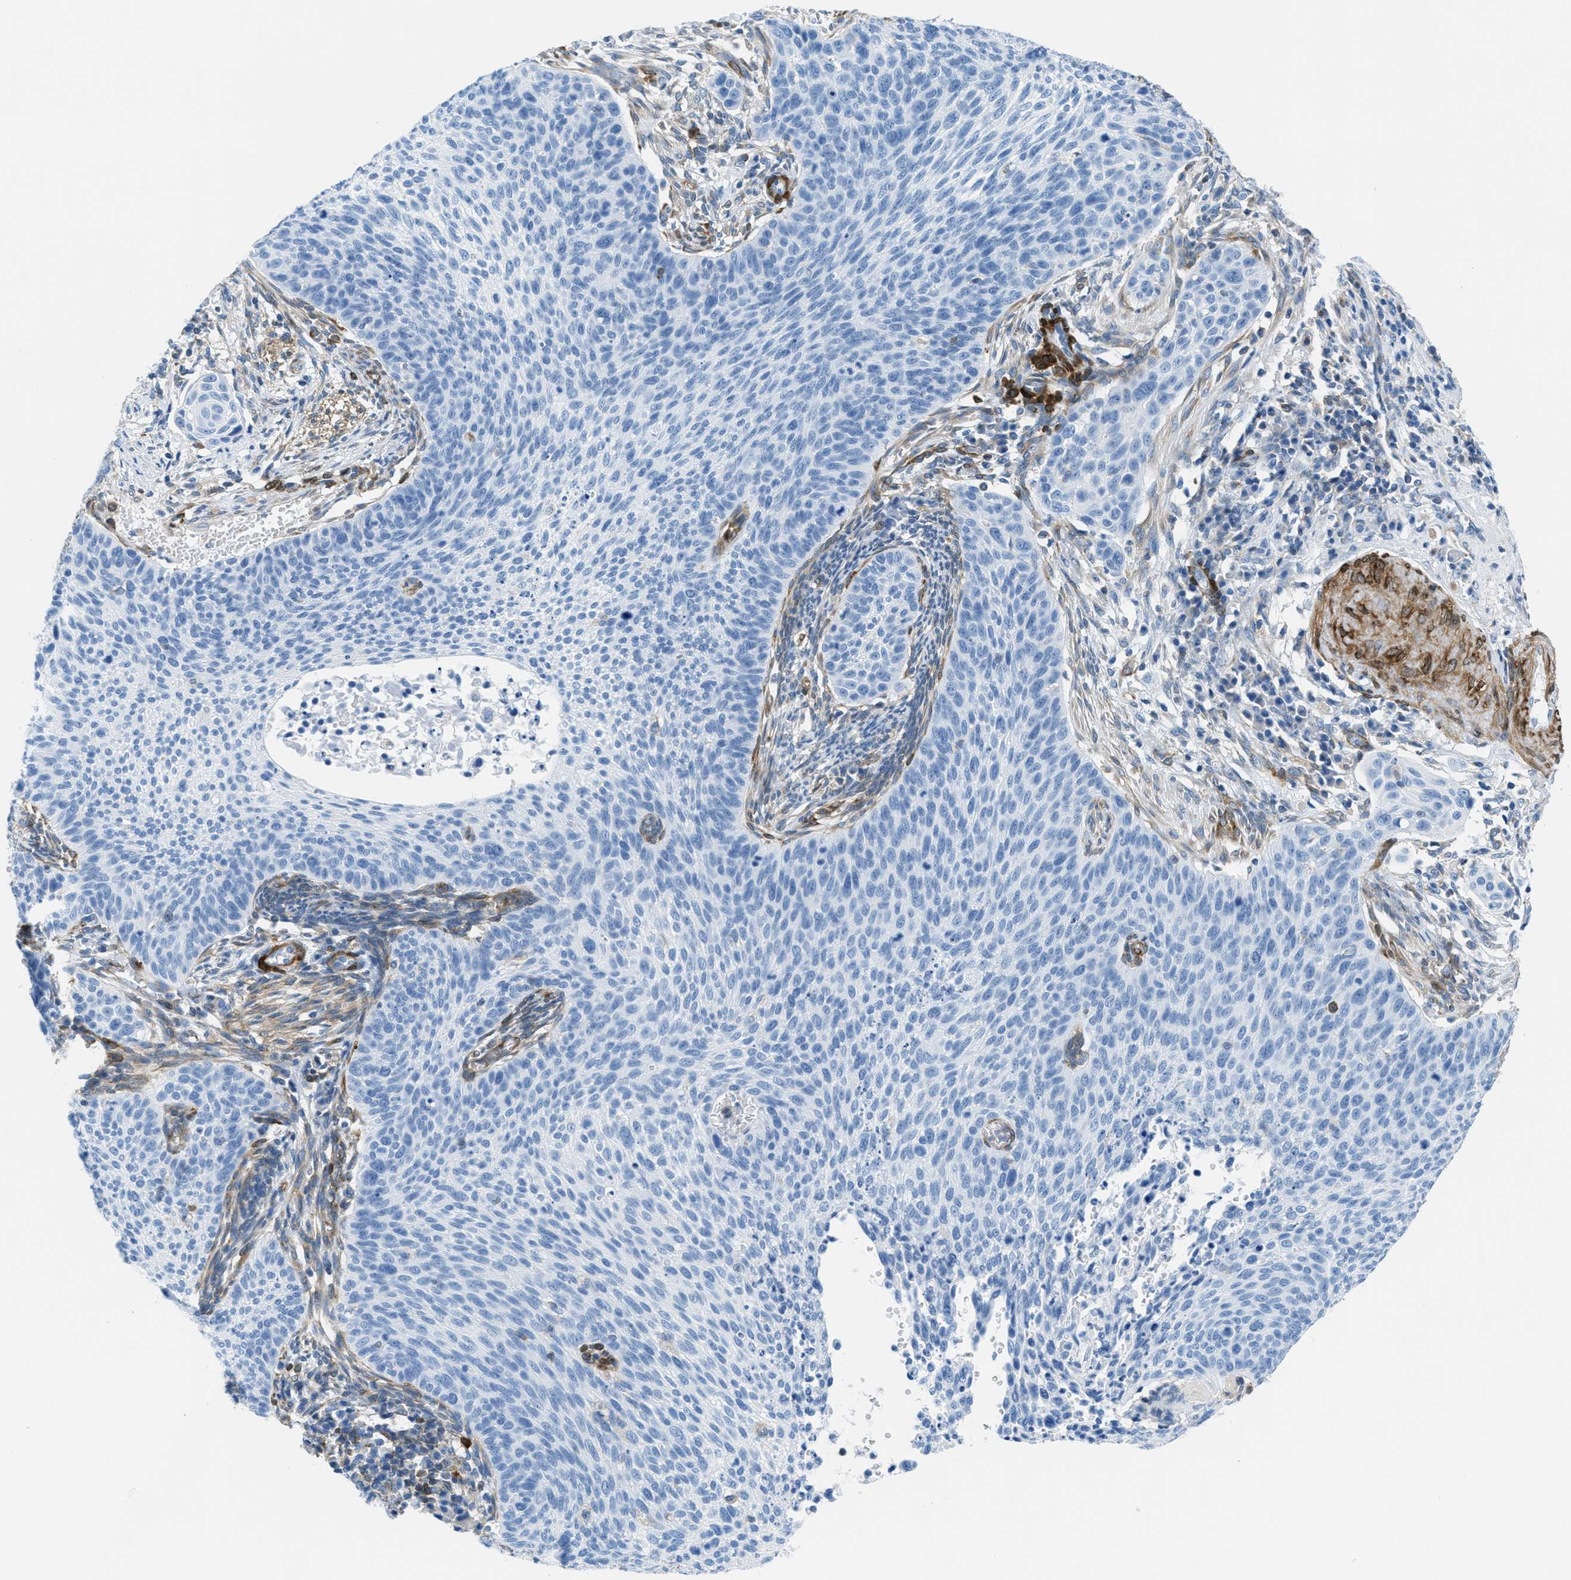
{"staining": {"intensity": "negative", "quantity": "none", "location": "none"}, "tissue": "cervical cancer", "cell_type": "Tumor cells", "image_type": "cancer", "snomed": [{"axis": "morphology", "description": "Squamous cell carcinoma, NOS"}, {"axis": "topography", "description": "Cervix"}], "caption": "A high-resolution micrograph shows immunohistochemistry staining of squamous cell carcinoma (cervical), which displays no significant staining in tumor cells. (DAB immunohistochemistry visualized using brightfield microscopy, high magnification).", "gene": "MAPRE2", "patient": {"sex": "female", "age": 70}}